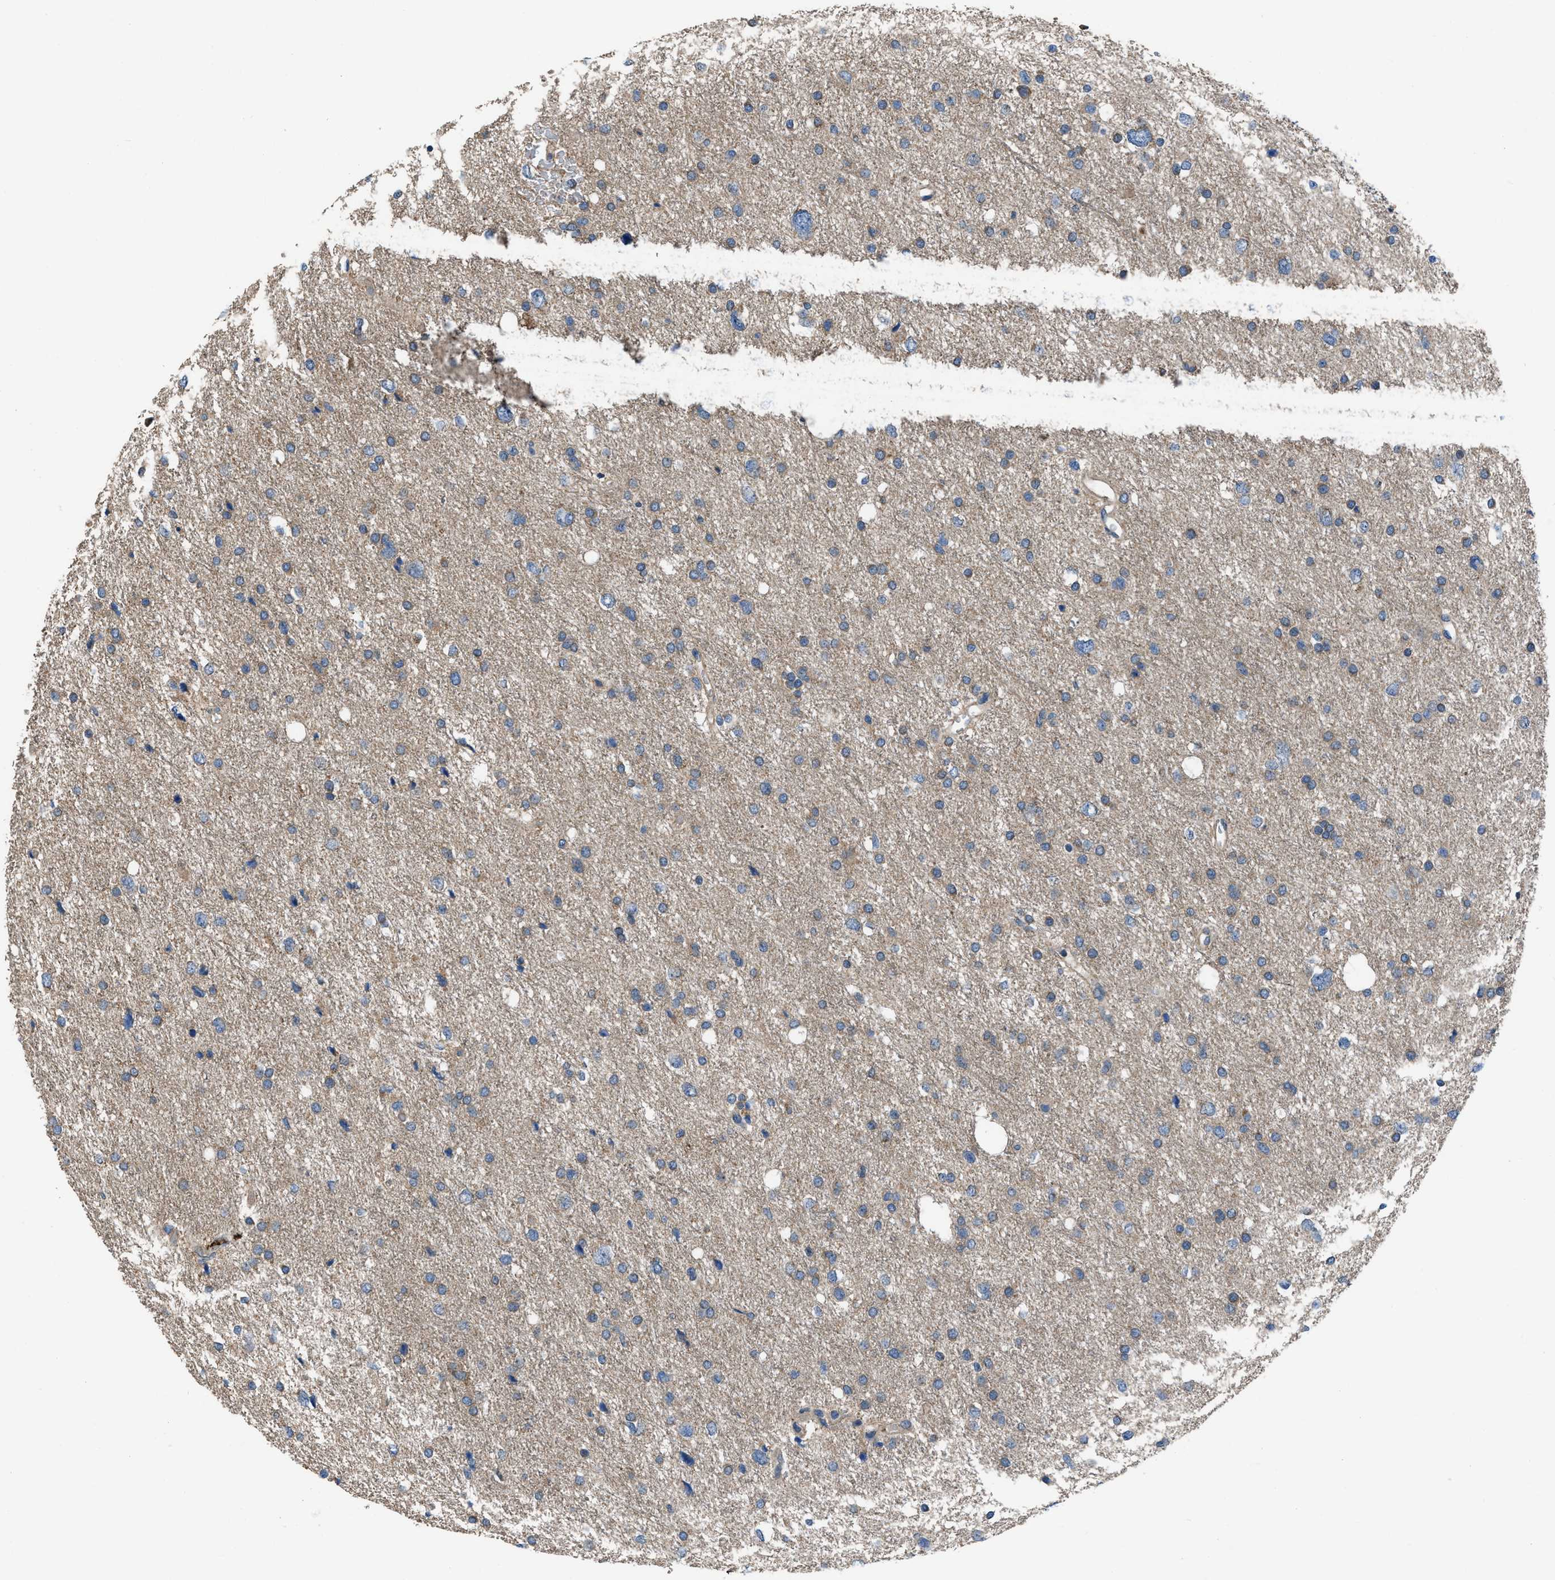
{"staining": {"intensity": "weak", "quantity": "25%-75%", "location": "cytoplasmic/membranous"}, "tissue": "glioma", "cell_type": "Tumor cells", "image_type": "cancer", "snomed": [{"axis": "morphology", "description": "Glioma, malignant, Low grade"}, {"axis": "topography", "description": "Brain"}], "caption": "This micrograph exhibits immunohistochemistry (IHC) staining of human glioma, with low weak cytoplasmic/membranous staining in about 25%-75% of tumor cells.", "gene": "USP25", "patient": {"sex": "female", "age": 37}}